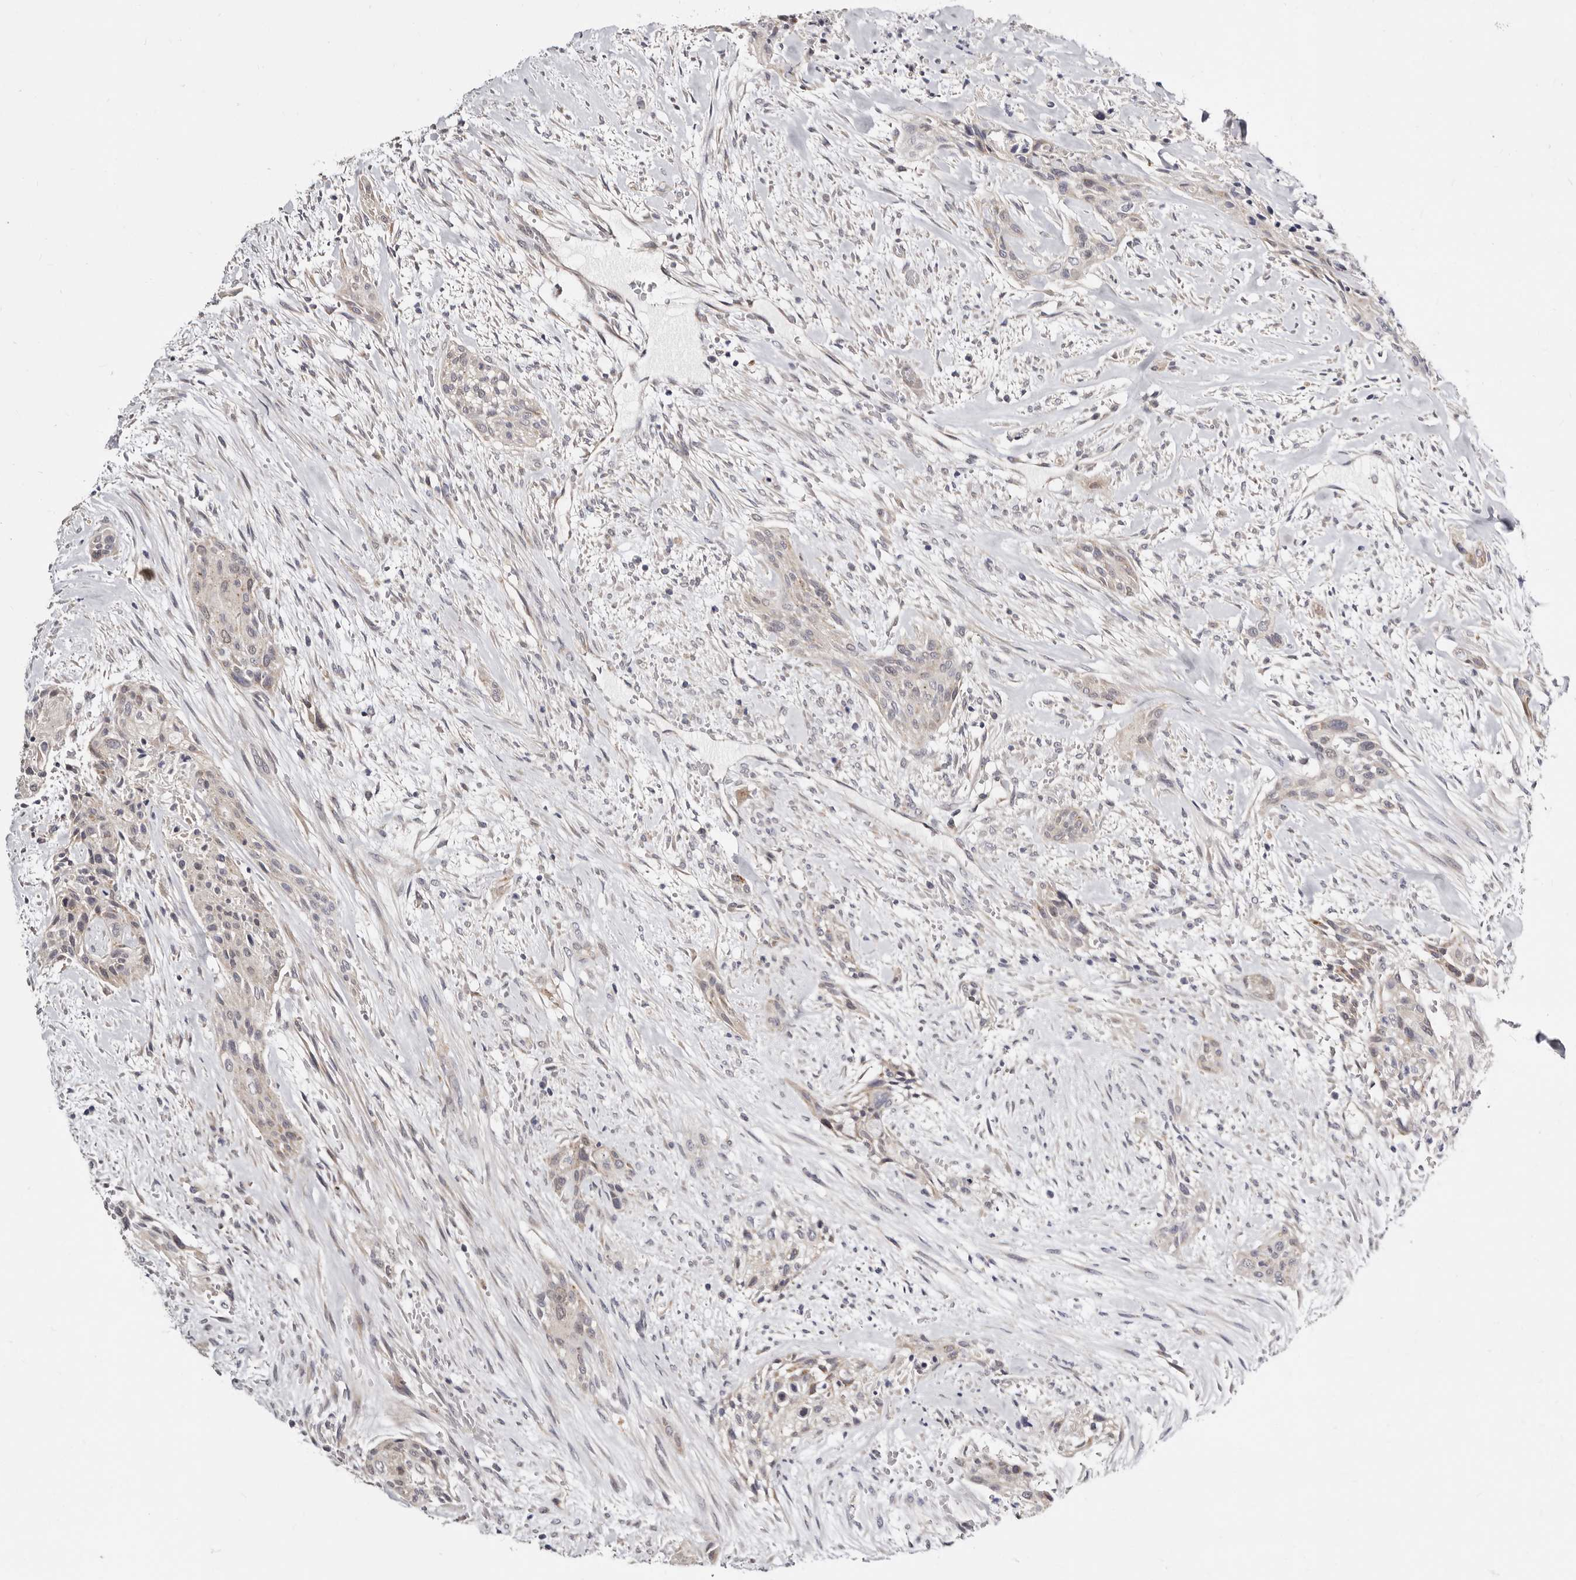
{"staining": {"intensity": "weak", "quantity": "<25%", "location": "cytoplasmic/membranous"}, "tissue": "urothelial cancer", "cell_type": "Tumor cells", "image_type": "cancer", "snomed": [{"axis": "morphology", "description": "Urothelial carcinoma, High grade"}, {"axis": "topography", "description": "Urinary bladder"}], "caption": "Tumor cells show no significant protein positivity in urothelial cancer.", "gene": "KLHL4", "patient": {"sex": "male", "age": 35}}